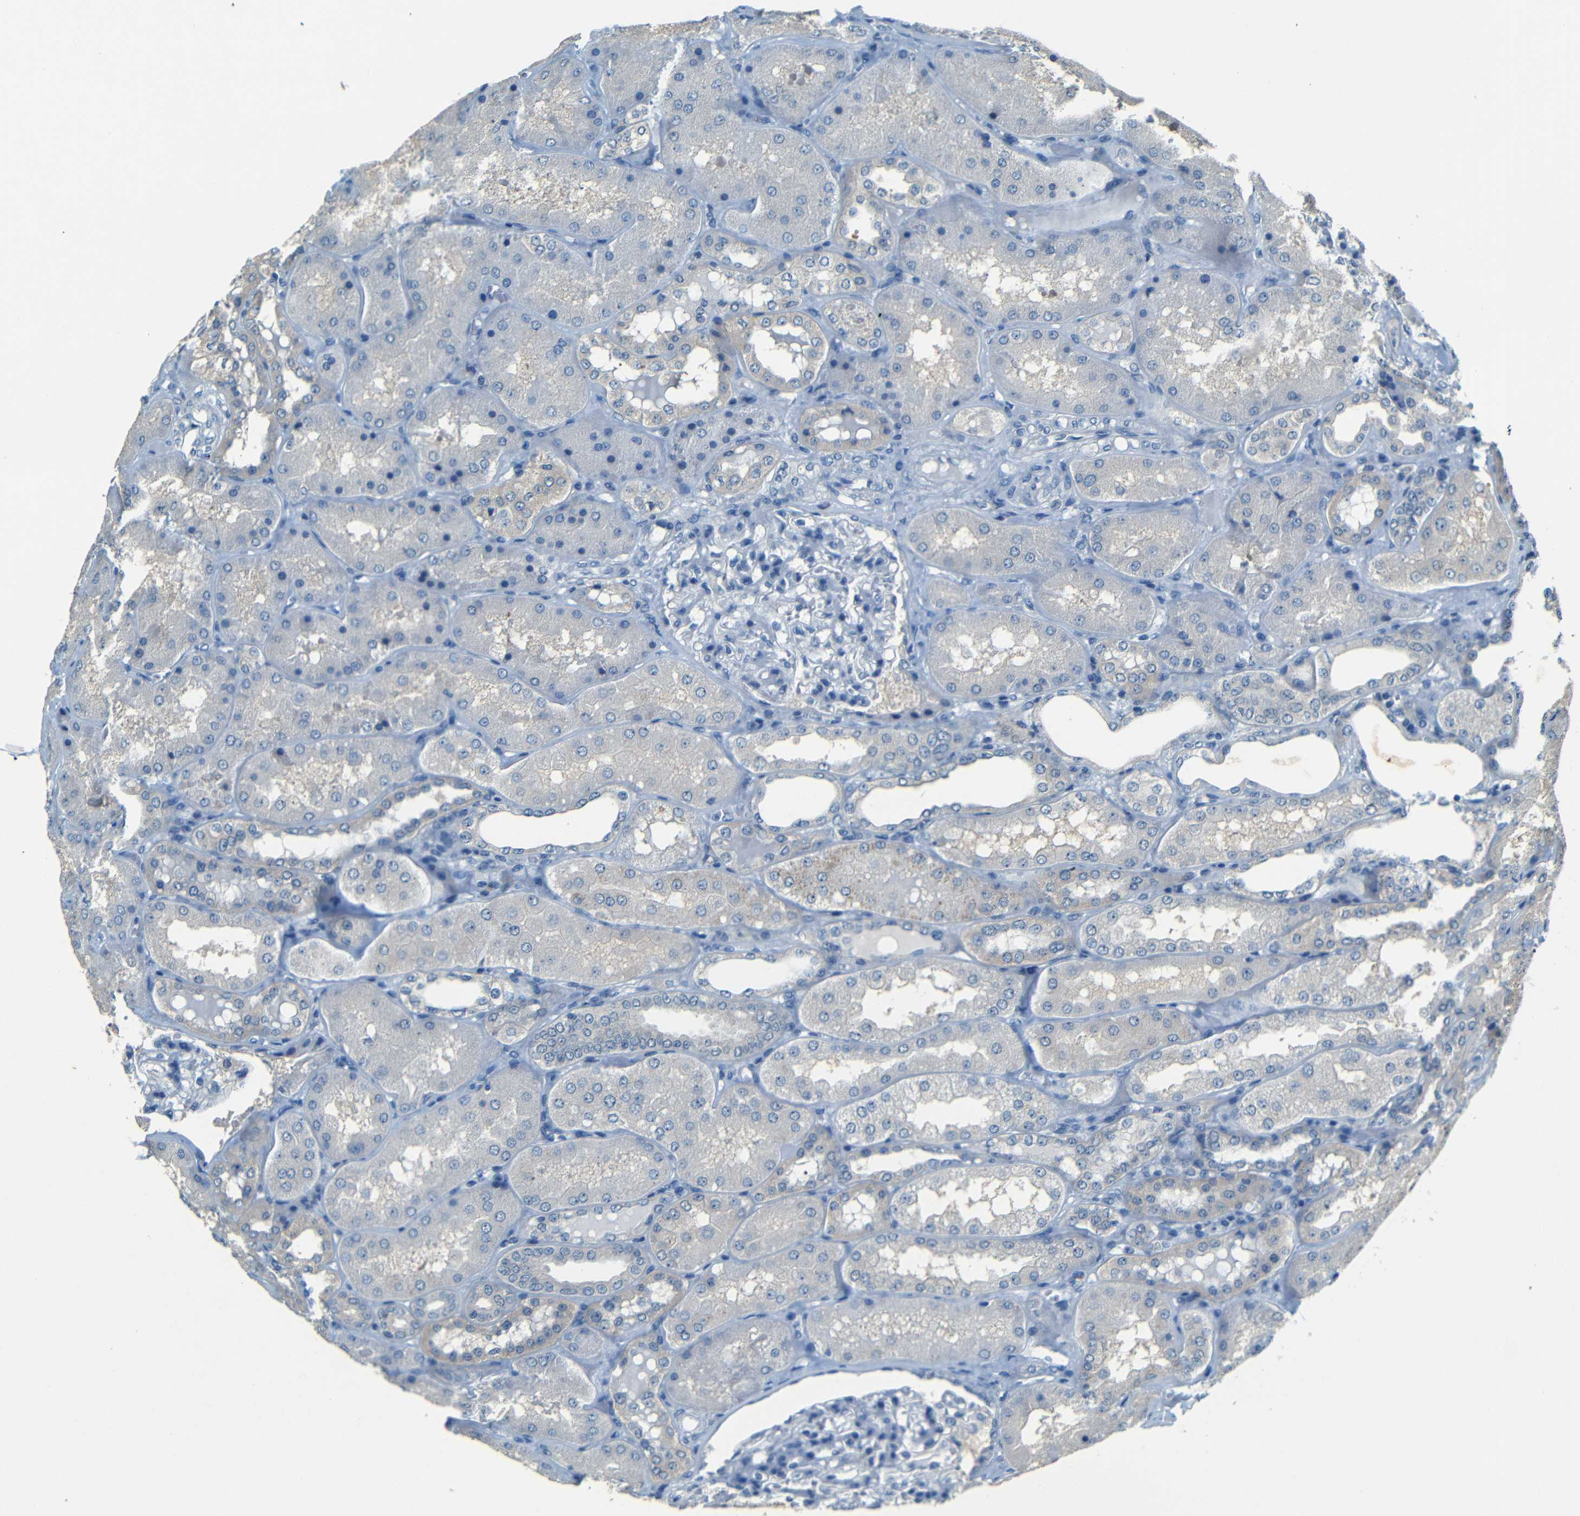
{"staining": {"intensity": "negative", "quantity": "none", "location": "none"}, "tissue": "kidney", "cell_type": "Cells in glomeruli", "image_type": "normal", "snomed": [{"axis": "morphology", "description": "Normal tissue, NOS"}, {"axis": "topography", "description": "Kidney"}], "caption": "IHC photomicrograph of benign kidney stained for a protein (brown), which displays no expression in cells in glomeruli. Nuclei are stained in blue.", "gene": "ZMAT1", "patient": {"sex": "female", "age": 56}}